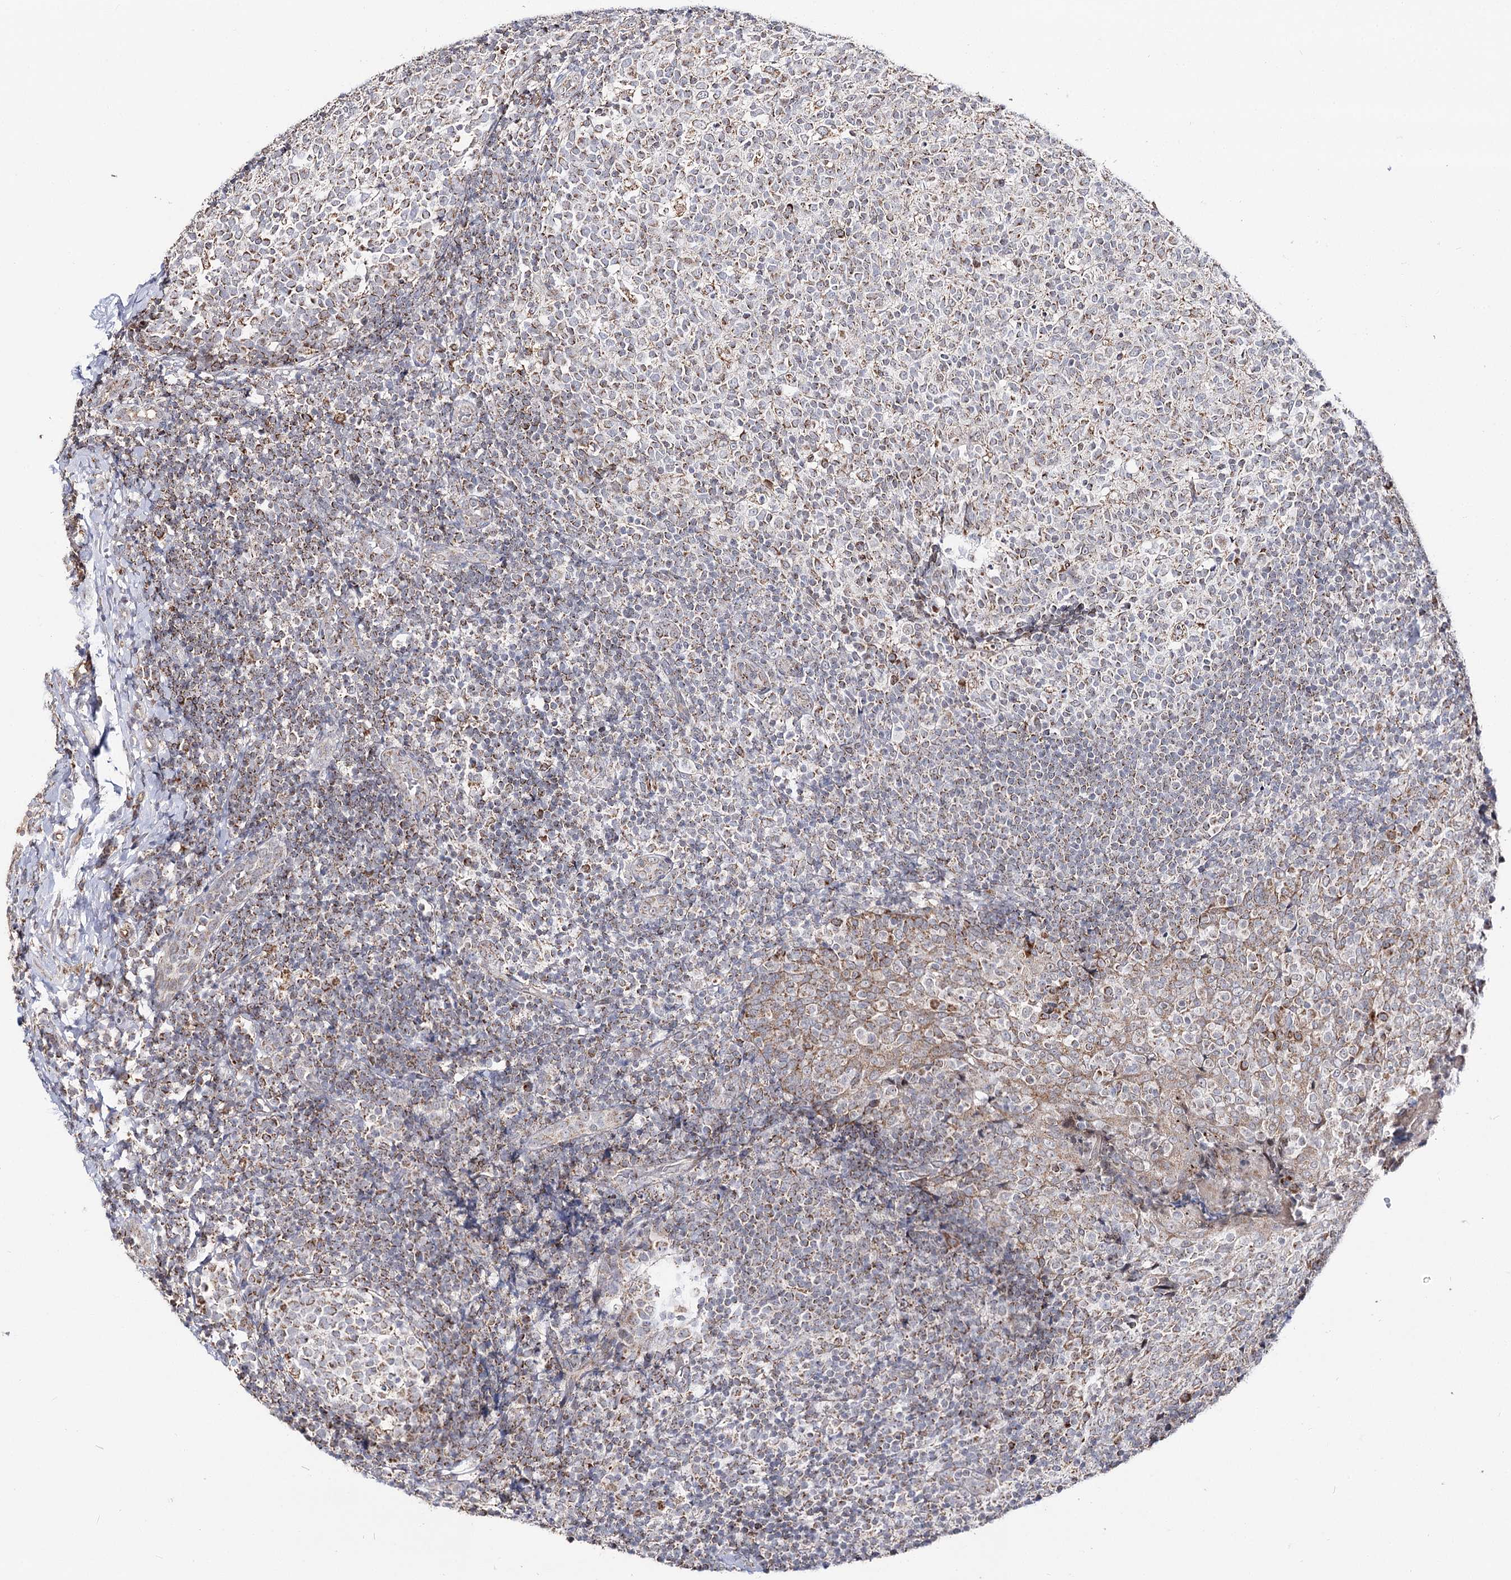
{"staining": {"intensity": "moderate", "quantity": "<25%", "location": "cytoplasmic/membranous"}, "tissue": "tonsil", "cell_type": "Germinal center cells", "image_type": "normal", "snomed": [{"axis": "morphology", "description": "Normal tissue, NOS"}, {"axis": "topography", "description": "Tonsil"}], "caption": "Immunohistochemistry (IHC) (DAB (3,3'-diaminobenzidine)) staining of normal human tonsil demonstrates moderate cytoplasmic/membranous protein positivity in approximately <25% of germinal center cells. (Brightfield microscopy of DAB IHC at high magnification).", "gene": "CBR4", "patient": {"sex": "female", "age": 19}}